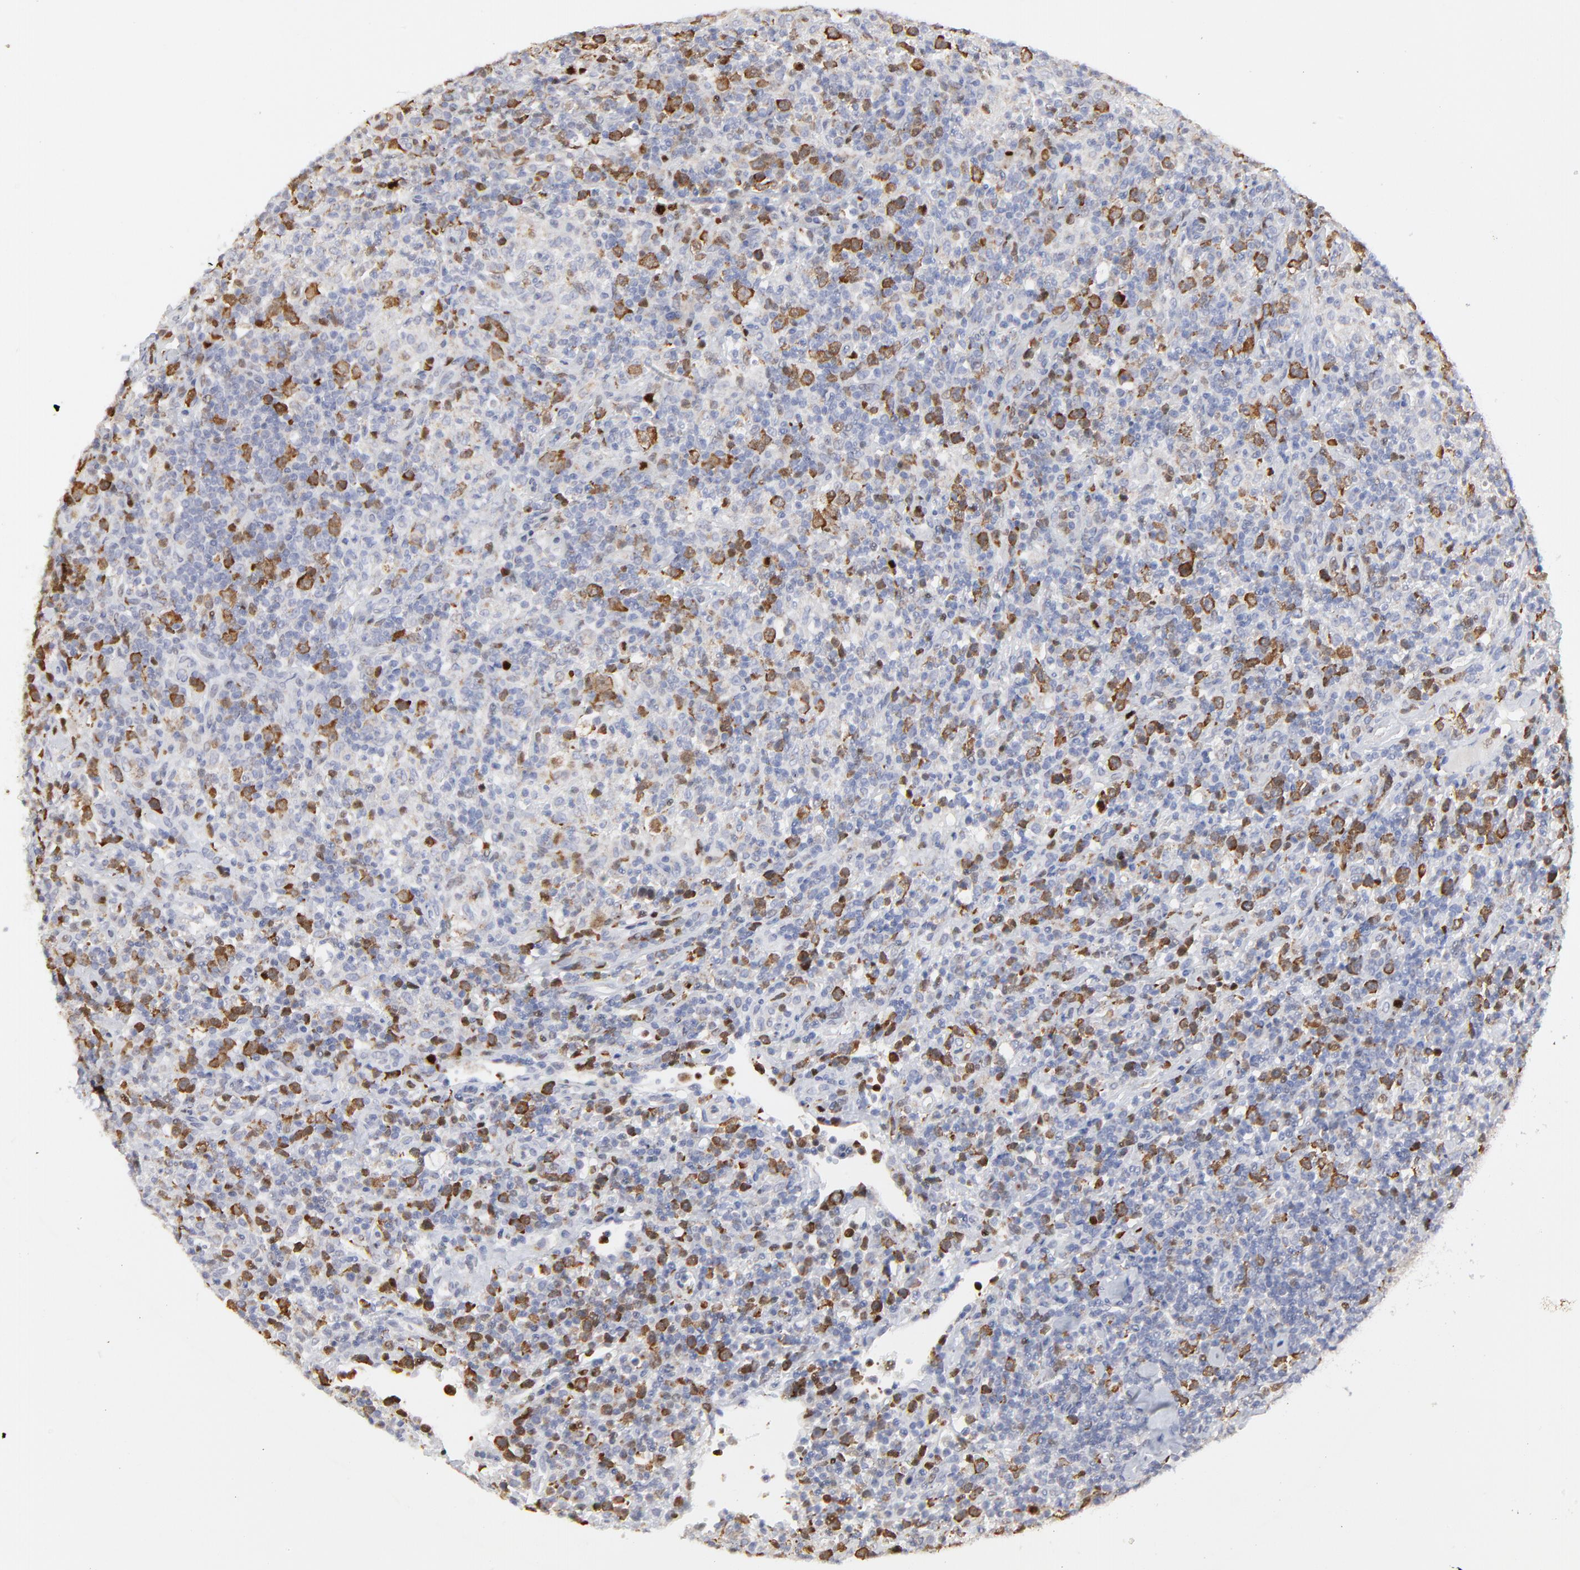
{"staining": {"intensity": "weak", "quantity": "25%-75%", "location": "cytoplasmic/membranous"}, "tissue": "lymphoma", "cell_type": "Tumor cells", "image_type": "cancer", "snomed": [{"axis": "morphology", "description": "Malignant lymphoma, non-Hodgkin's type, Low grade"}, {"axis": "topography", "description": "Spleen"}], "caption": "A low amount of weak cytoplasmic/membranous positivity is present in approximately 25%-75% of tumor cells in low-grade malignant lymphoma, non-Hodgkin's type tissue. (brown staining indicates protein expression, while blue staining denotes nuclei).", "gene": "NCAPH", "patient": {"sex": "male", "age": 80}}